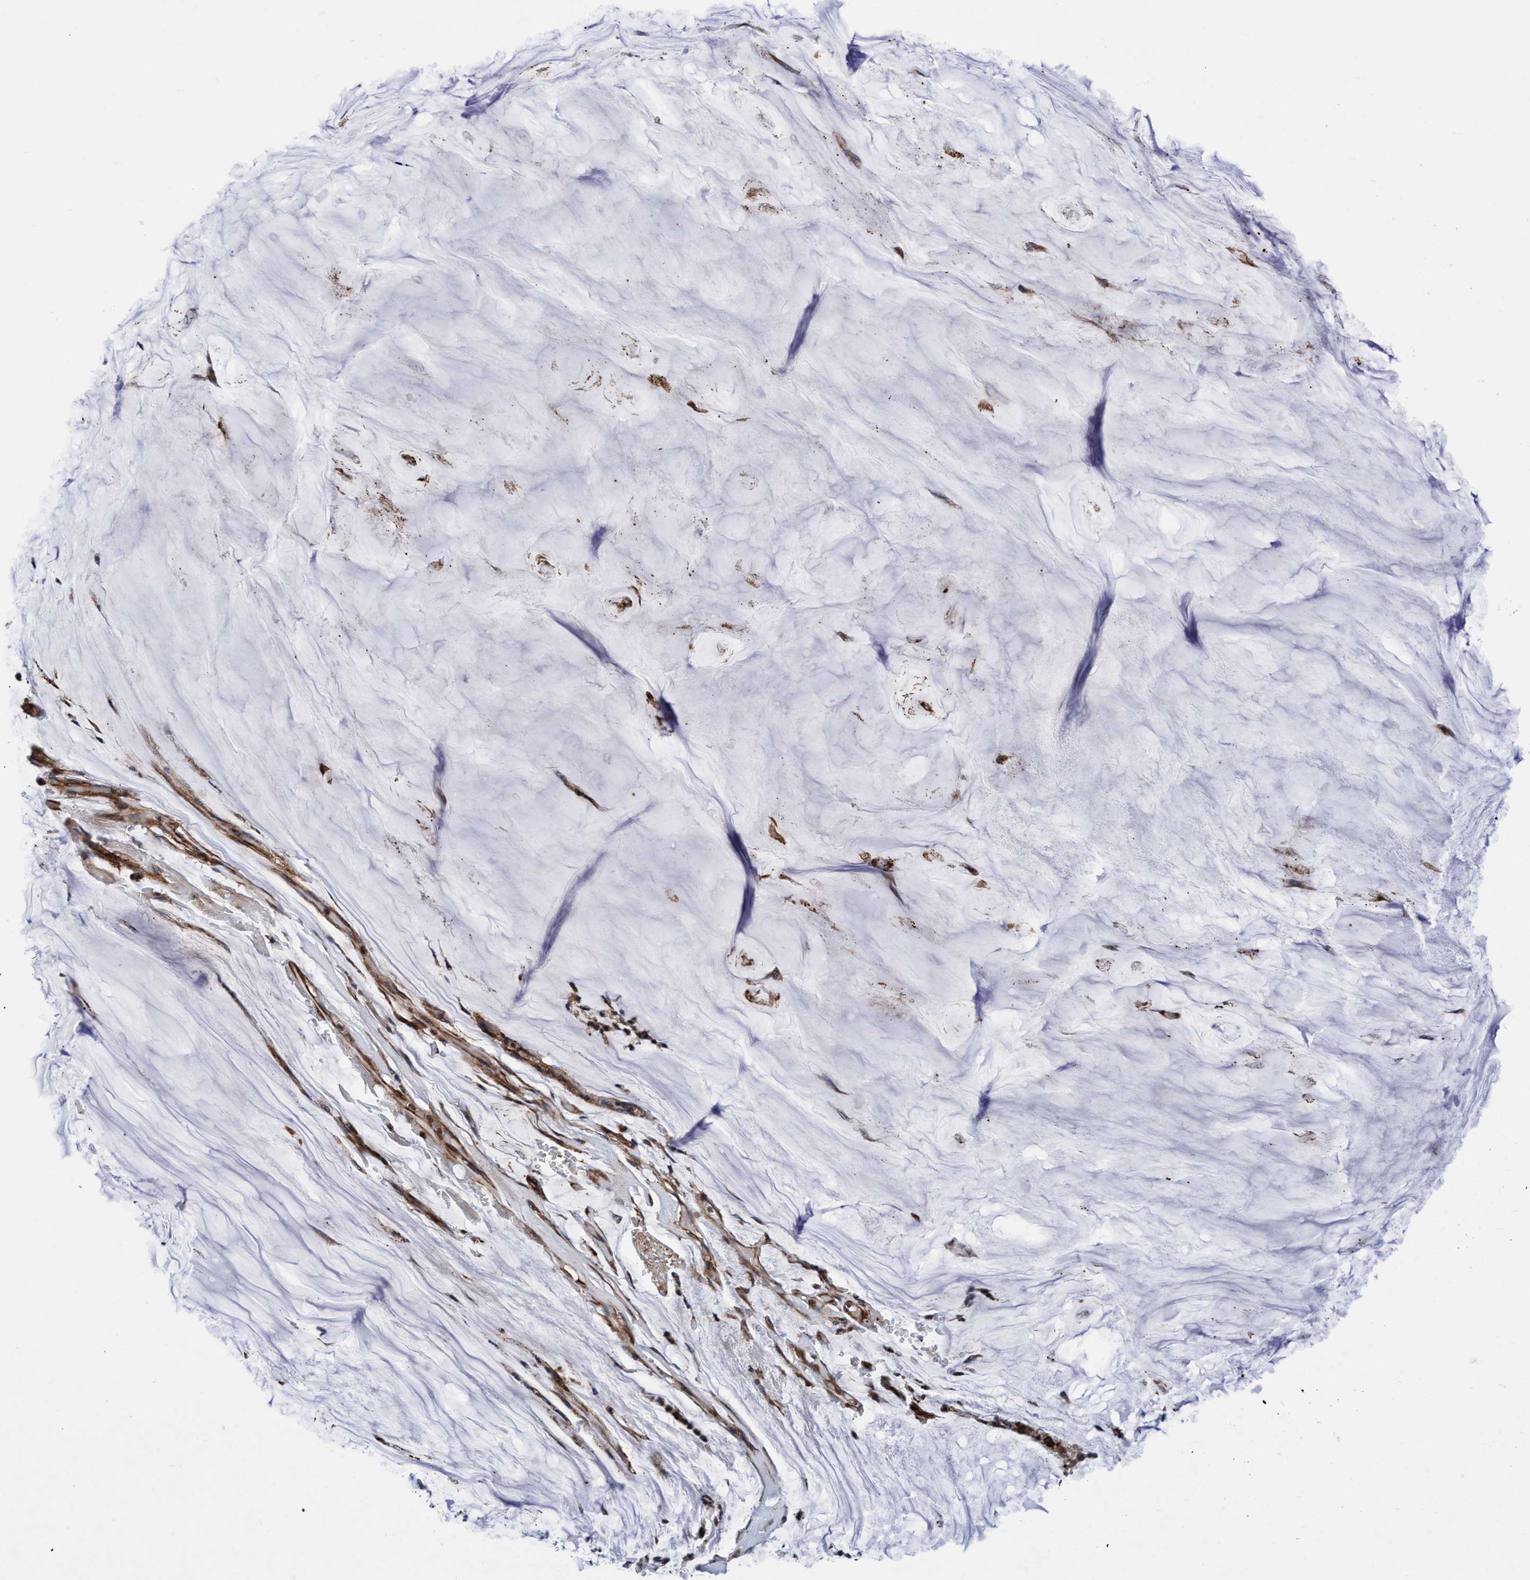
{"staining": {"intensity": "strong", "quantity": ">75%", "location": "cytoplasmic/membranous"}, "tissue": "pancreatic cancer", "cell_type": "Tumor cells", "image_type": "cancer", "snomed": [{"axis": "morphology", "description": "Adenocarcinoma, NOS"}, {"axis": "topography", "description": "Pancreas"}], "caption": "A micrograph of human pancreatic cancer (adenocarcinoma) stained for a protein displays strong cytoplasmic/membranous brown staining in tumor cells.", "gene": "MCM3AP", "patient": {"sex": "male", "age": 41}}